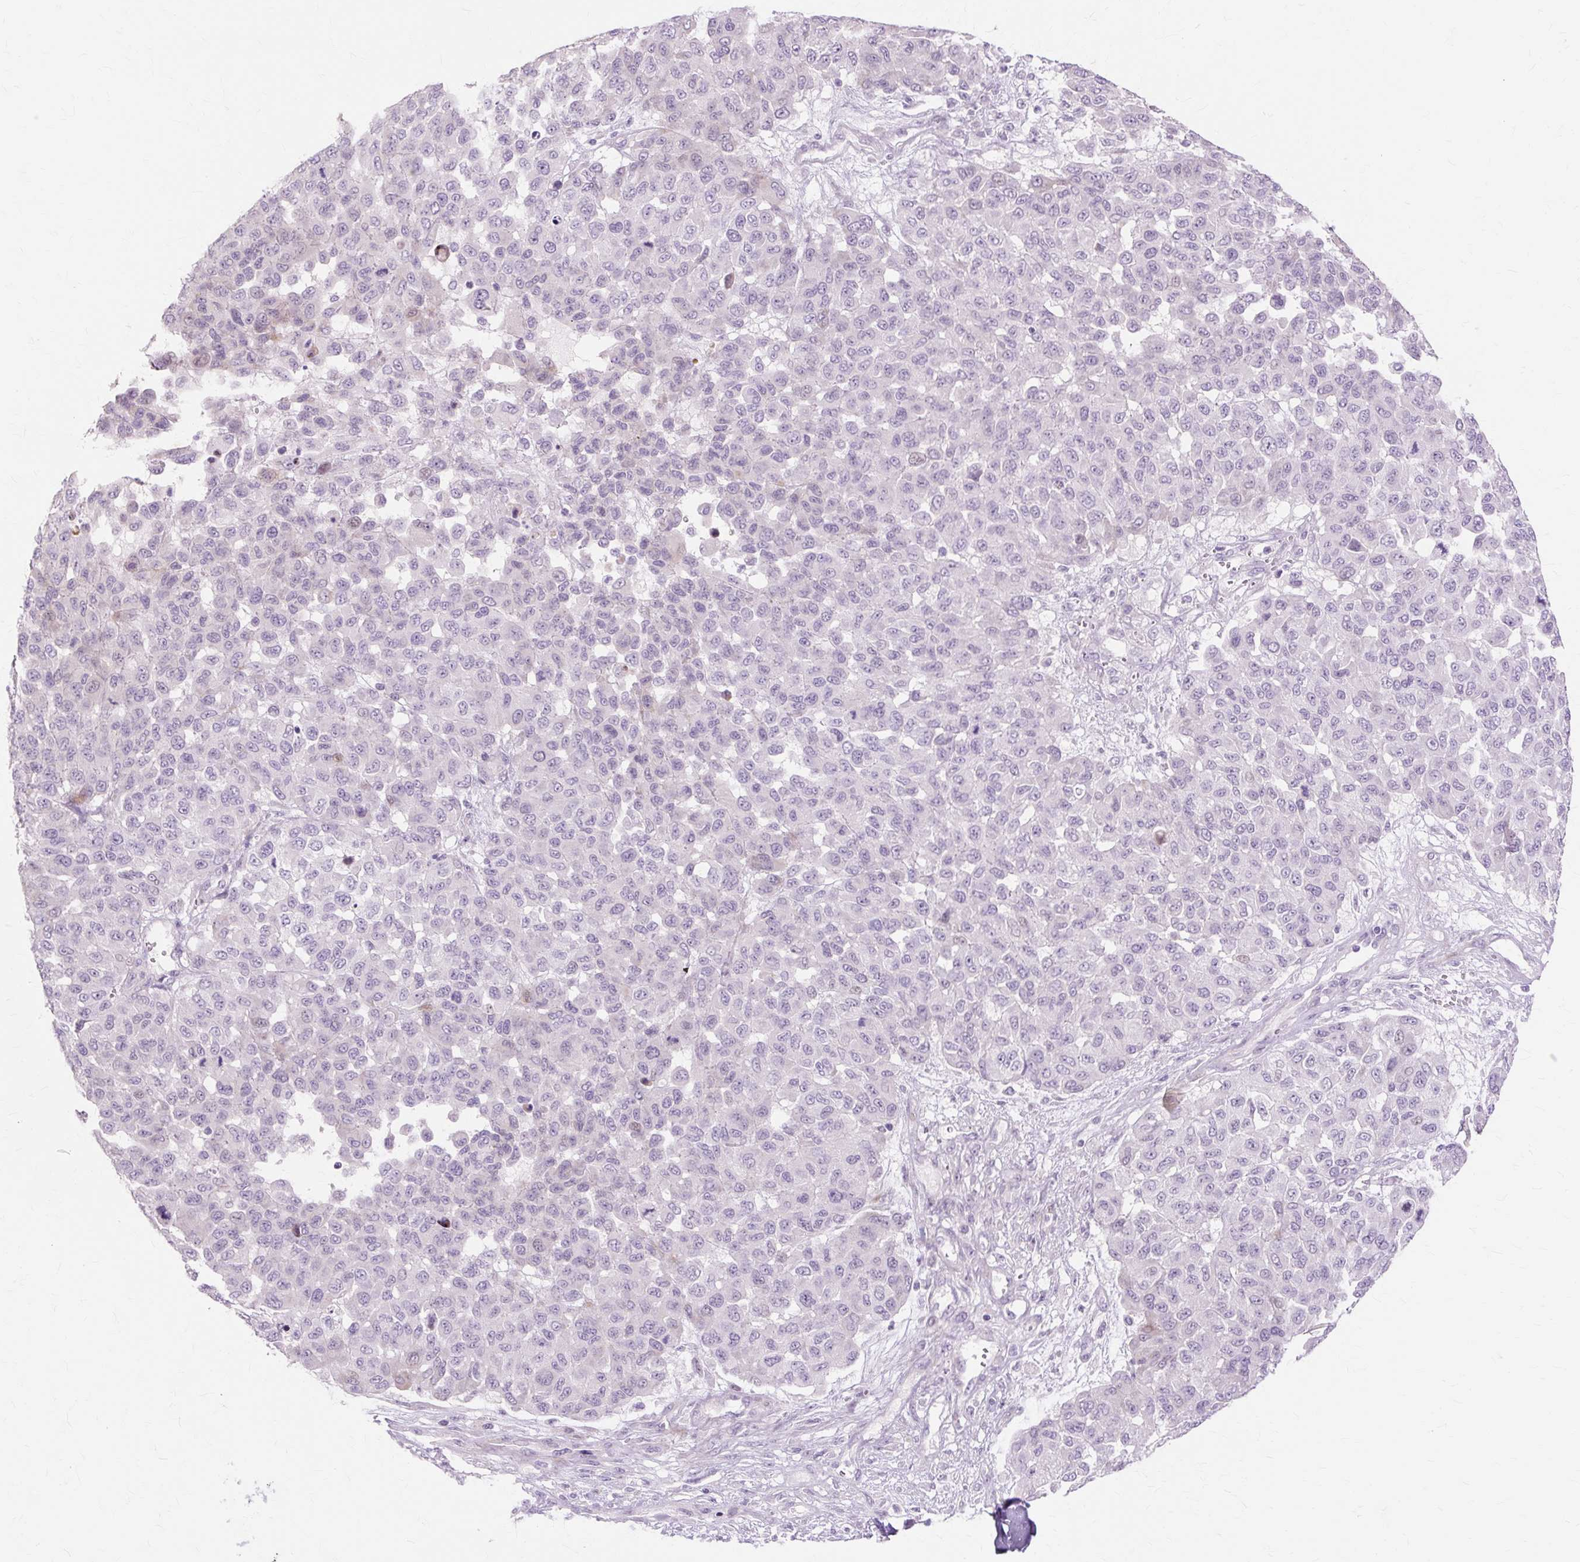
{"staining": {"intensity": "negative", "quantity": "none", "location": "none"}, "tissue": "melanoma", "cell_type": "Tumor cells", "image_type": "cancer", "snomed": [{"axis": "morphology", "description": "Malignant melanoma, NOS"}, {"axis": "topography", "description": "Skin"}], "caption": "Immunohistochemistry (IHC) of melanoma reveals no positivity in tumor cells.", "gene": "IRX2", "patient": {"sex": "male", "age": 62}}